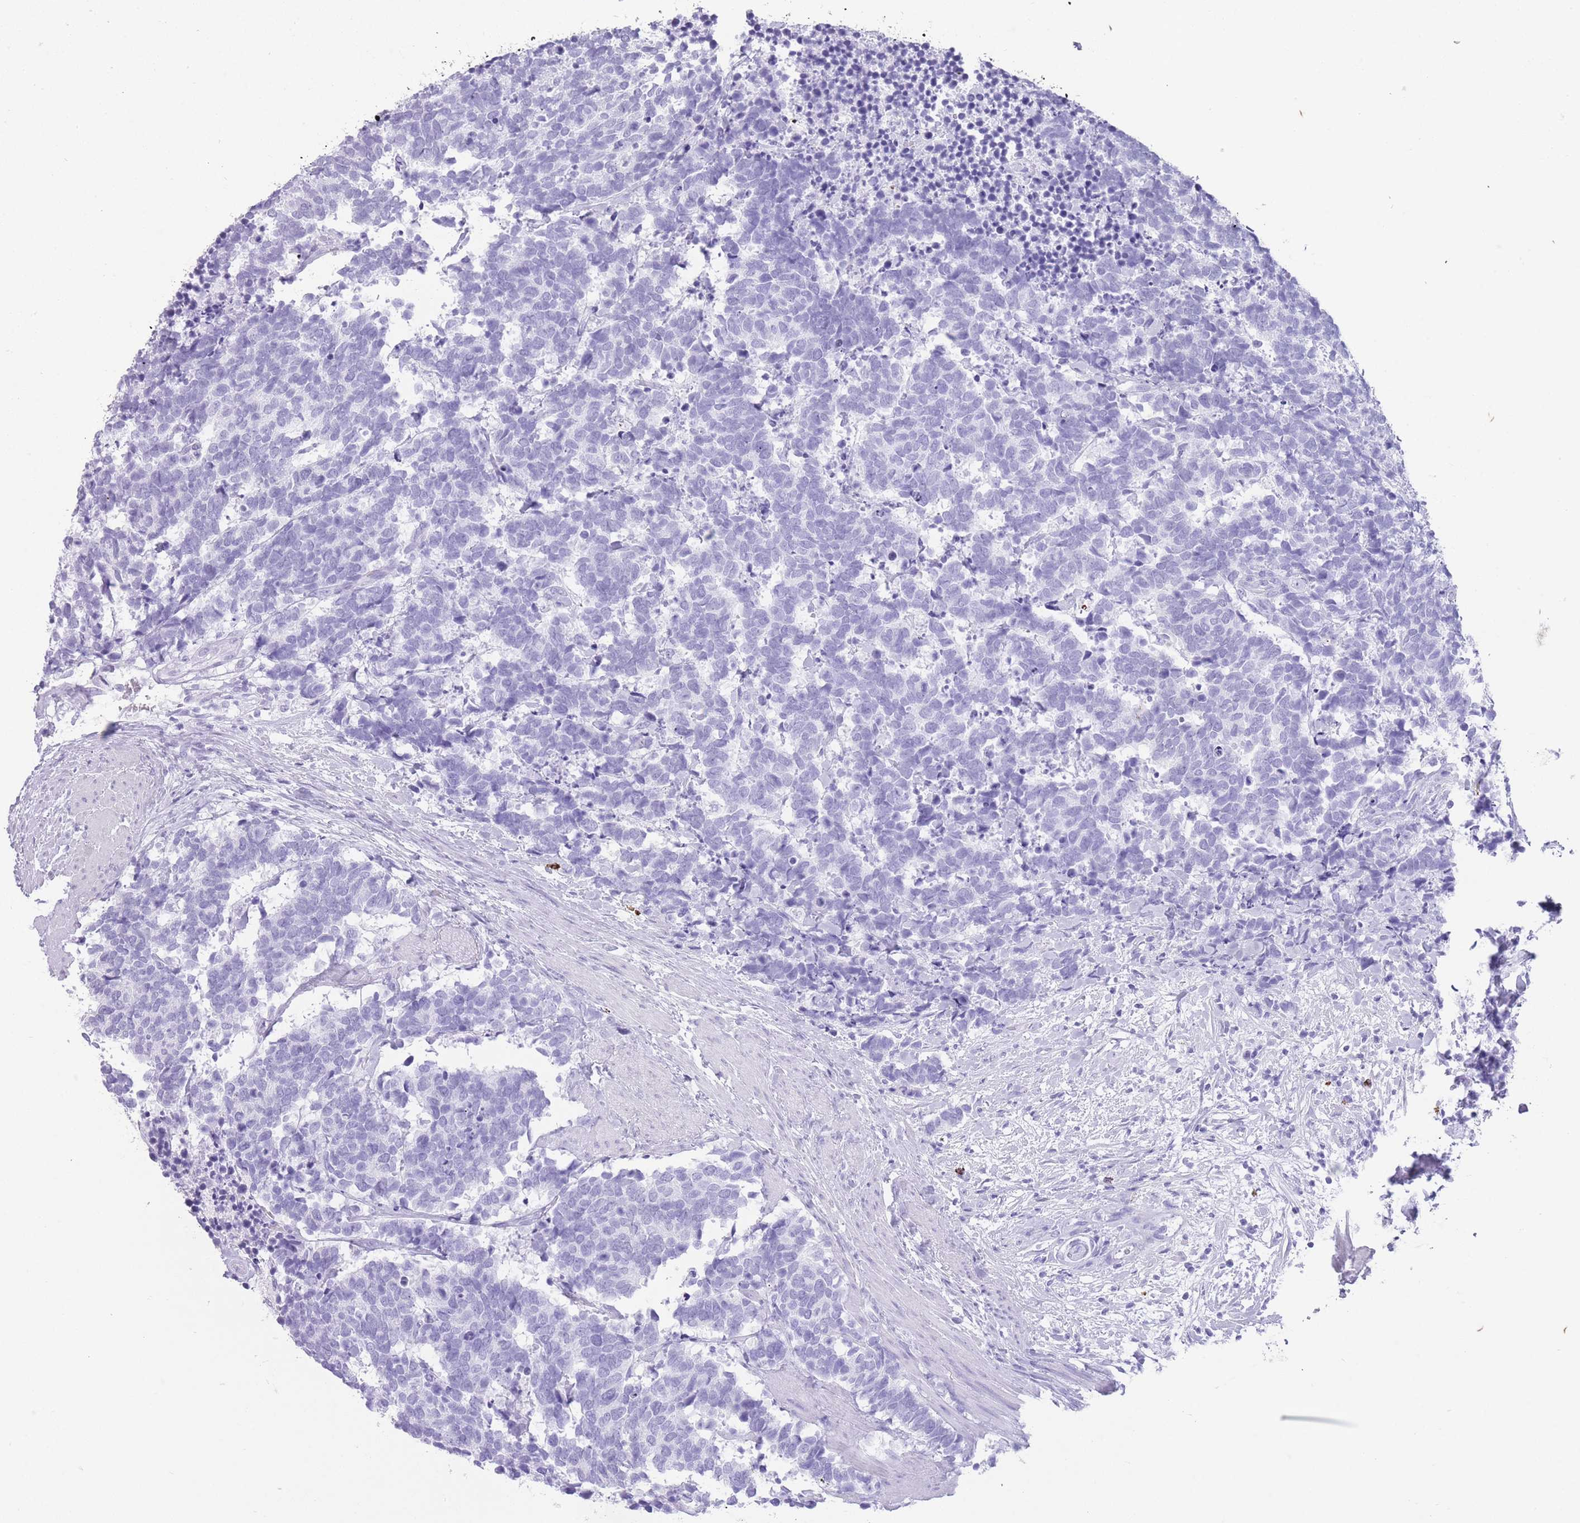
{"staining": {"intensity": "negative", "quantity": "none", "location": "none"}, "tissue": "carcinoid", "cell_type": "Tumor cells", "image_type": "cancer", "snomed": [{"axis": "morphology", "description": "Carcinoma, NOS"}, {"axis": "morphology", "description": "Carcinoid, malignant, NOS"}, {"axis": "topography", "description": "Prostate"}], "caption": "The micrograph displays no significant expression in tumor cells of carcinoid.", "gene": "OR4F21", "patient": {"sex": "male", "age": 57}}